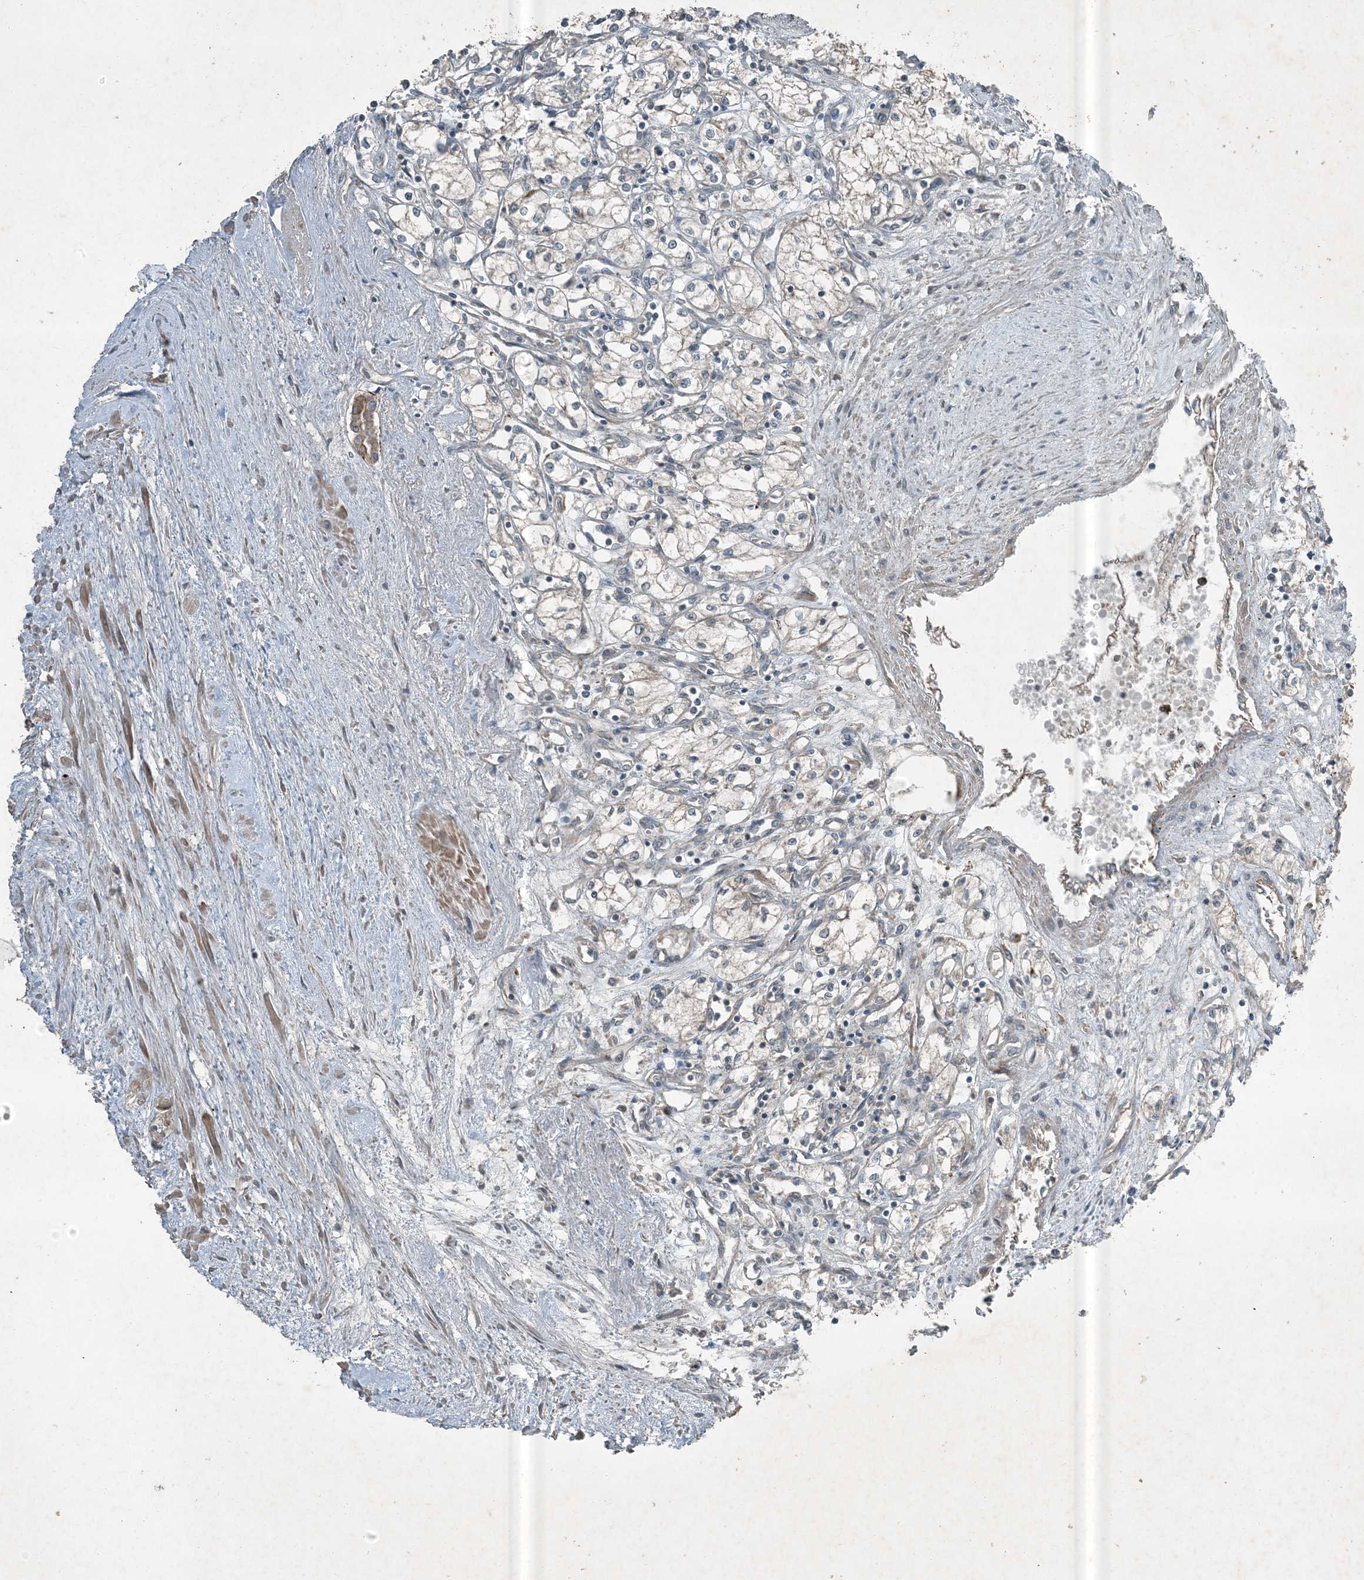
{"staining": {"intensity": "negative", "quantity": "none", "location": "none"}, "tissue": "renal cancer", "cell_type": "Tumor cells", "image_type": "cancer", "snomed": [{"axis": "morphology", "description": "Adenocarcinoma, NOS"}, {"axis": "topography", "description": "Kidney"}], "caption": "Tumor cells are negative for brown protein staining in renal cancer (adenocarcinoma).", "gene": "MDN1", "patient": {"sex": "male", "age": 59}}